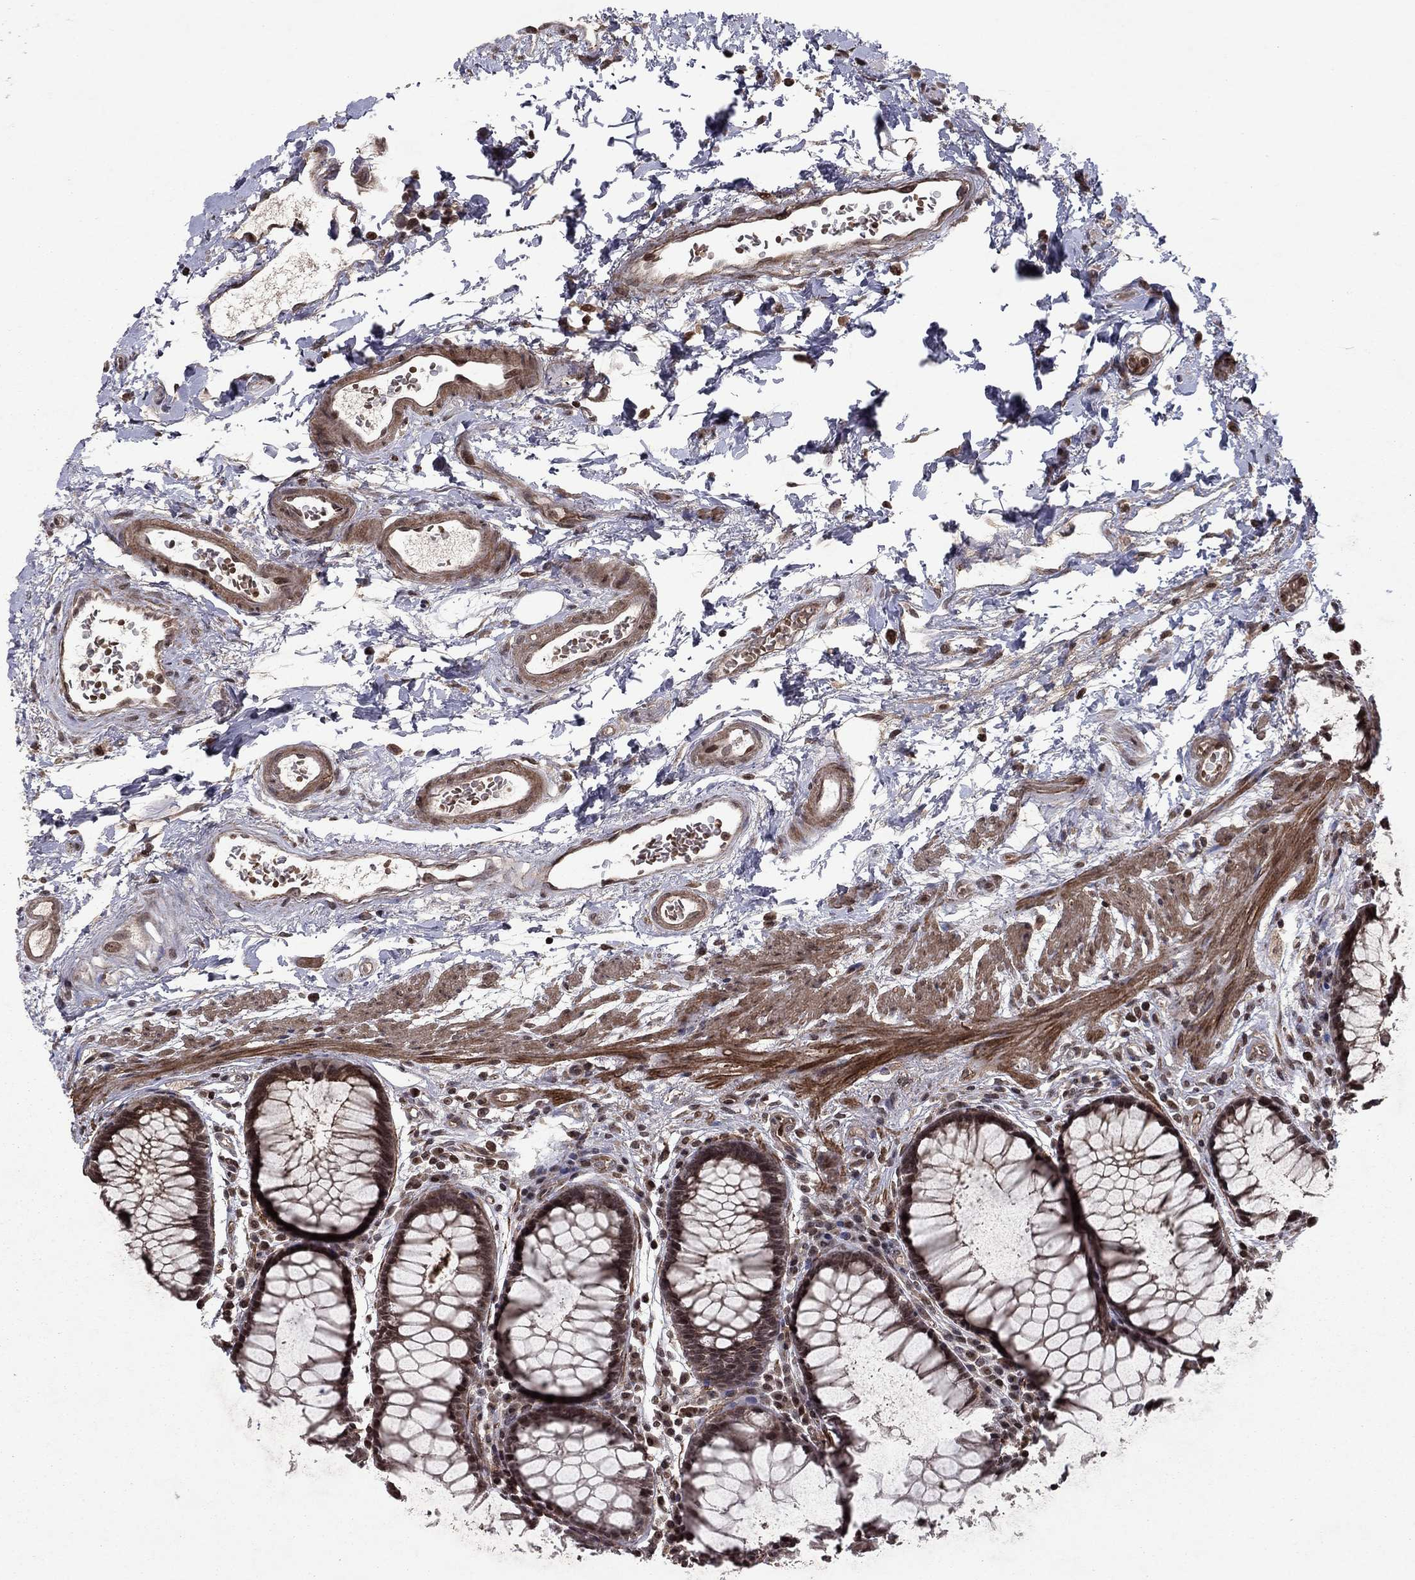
{"staining": {"intensity": "moderate", "quantity": "25%-75%", "location": "cytoplasmic/membranous,nuclear"}, "tissue": "rectum", "cell_type": "Glandular cells", "image_type": "normal", "snomed": [{"axis": "morphology", "description": "Normal tissue, NOS"}, {"axis": "topography", "description": "Rectum"}], "caption": "This is an image of IHC staining of benign rectum, which shows moderate expression in the cytoplasmic/membranous,nuclear of glandular cells.", "gene": "SORBS1", "patient": {"sex": "female", "age": 68}}